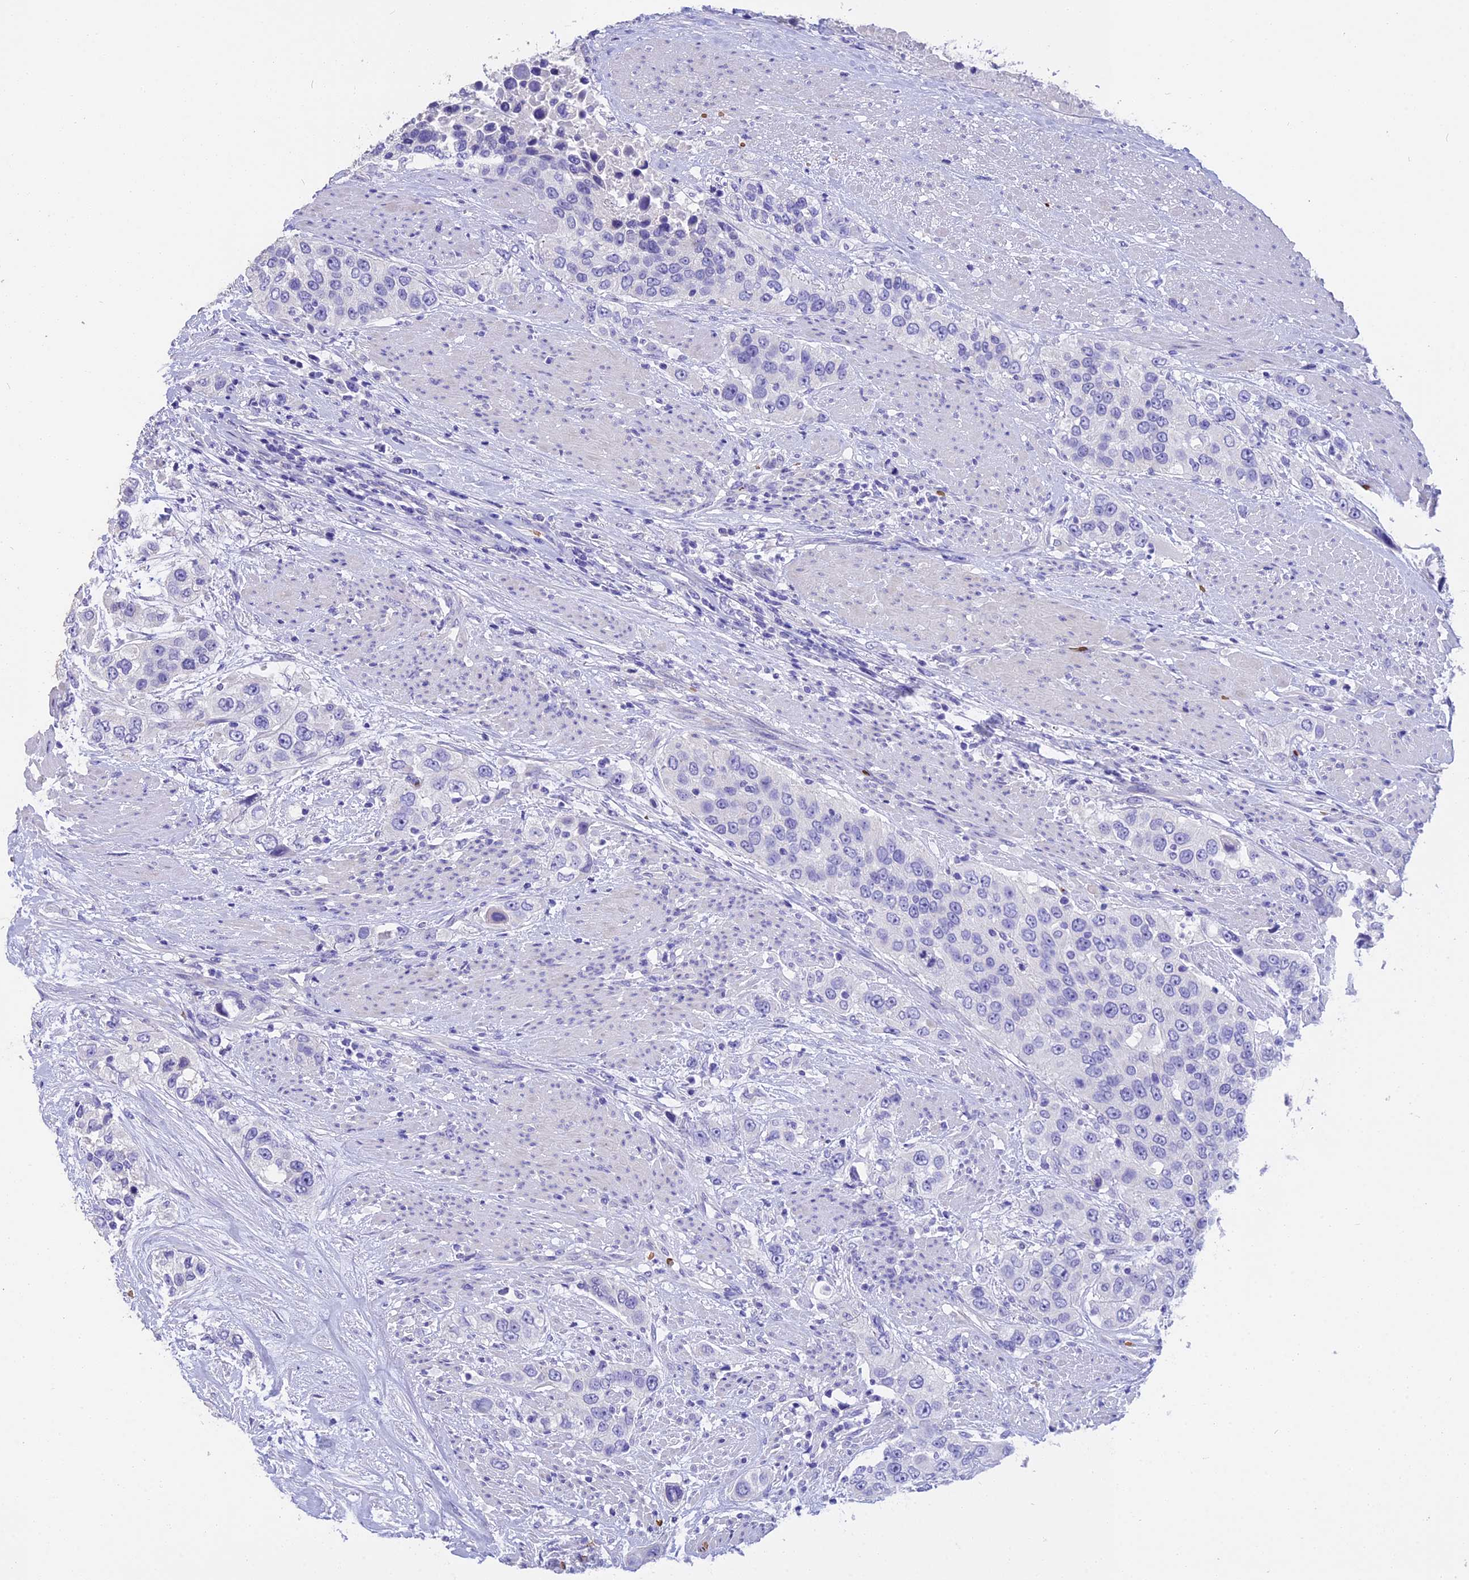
{"staining": {"intensity": "negative", "quantity": "none", "location": "none"}, "tissue": "urothelial cancer", "cell_type": "Tumor cells", "image_type": "cancer", "snomed": [{"axis": "morphology", "description": "Urothelial carcinoma, High grade"}, {"axis": "topography", "description": "Urinary bladder"}], "caption": "Immunohistochemistry (IHC) histopathology image of neoplastic tissue: human urothelial cancer stained with DAB displays no significant protein positivity in tumor cells. (Brightfield microscopy of DAB (3,3'-diaminobenzidine) immunohistochemistry at high magnification).", "gene": "TNNC2", "patient": {"sex": "female", "age": 80}}